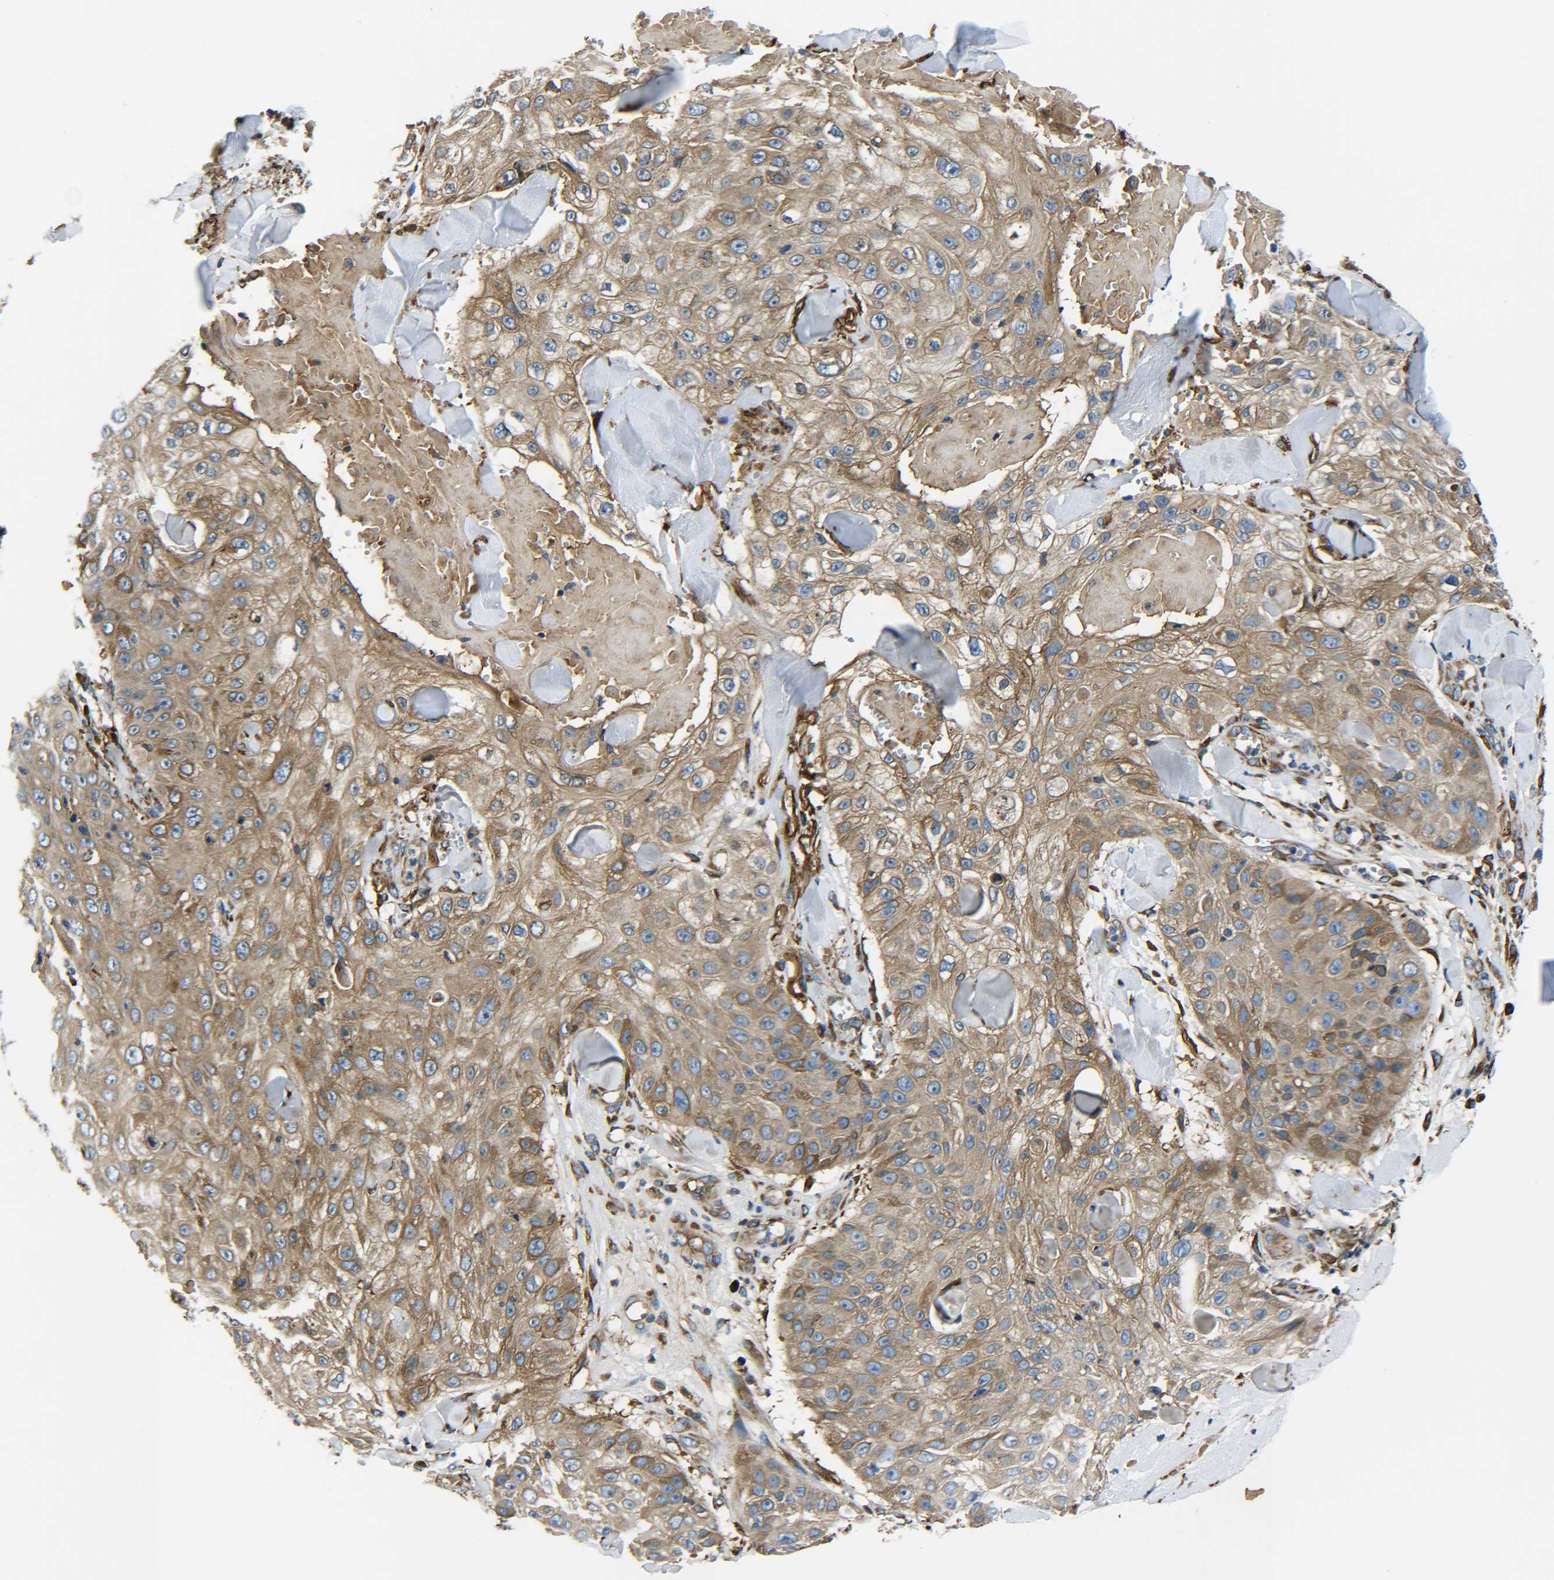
{"staining": {"intensity": "moderate", "quantity": ">75%", "location": "cytoplasmic/membranous"}, "tissue": "skin cancer", "cell_type": "Tumor cells", "image_type": "cancer", "snomed": [{"axis": "morphology", "description": "Squamous cell carcinoma, NOS"}, {"axis": "topography", "description": "Skin"}], "caption": "Immunohistochemical staining of human squamous cell carcinoma (skin) shows moderate cytoplasmic/membranous protein positivity in about >75% of tumor cells.", "gene": "PREB", "patient": {"sex": "male", "age": 86}}